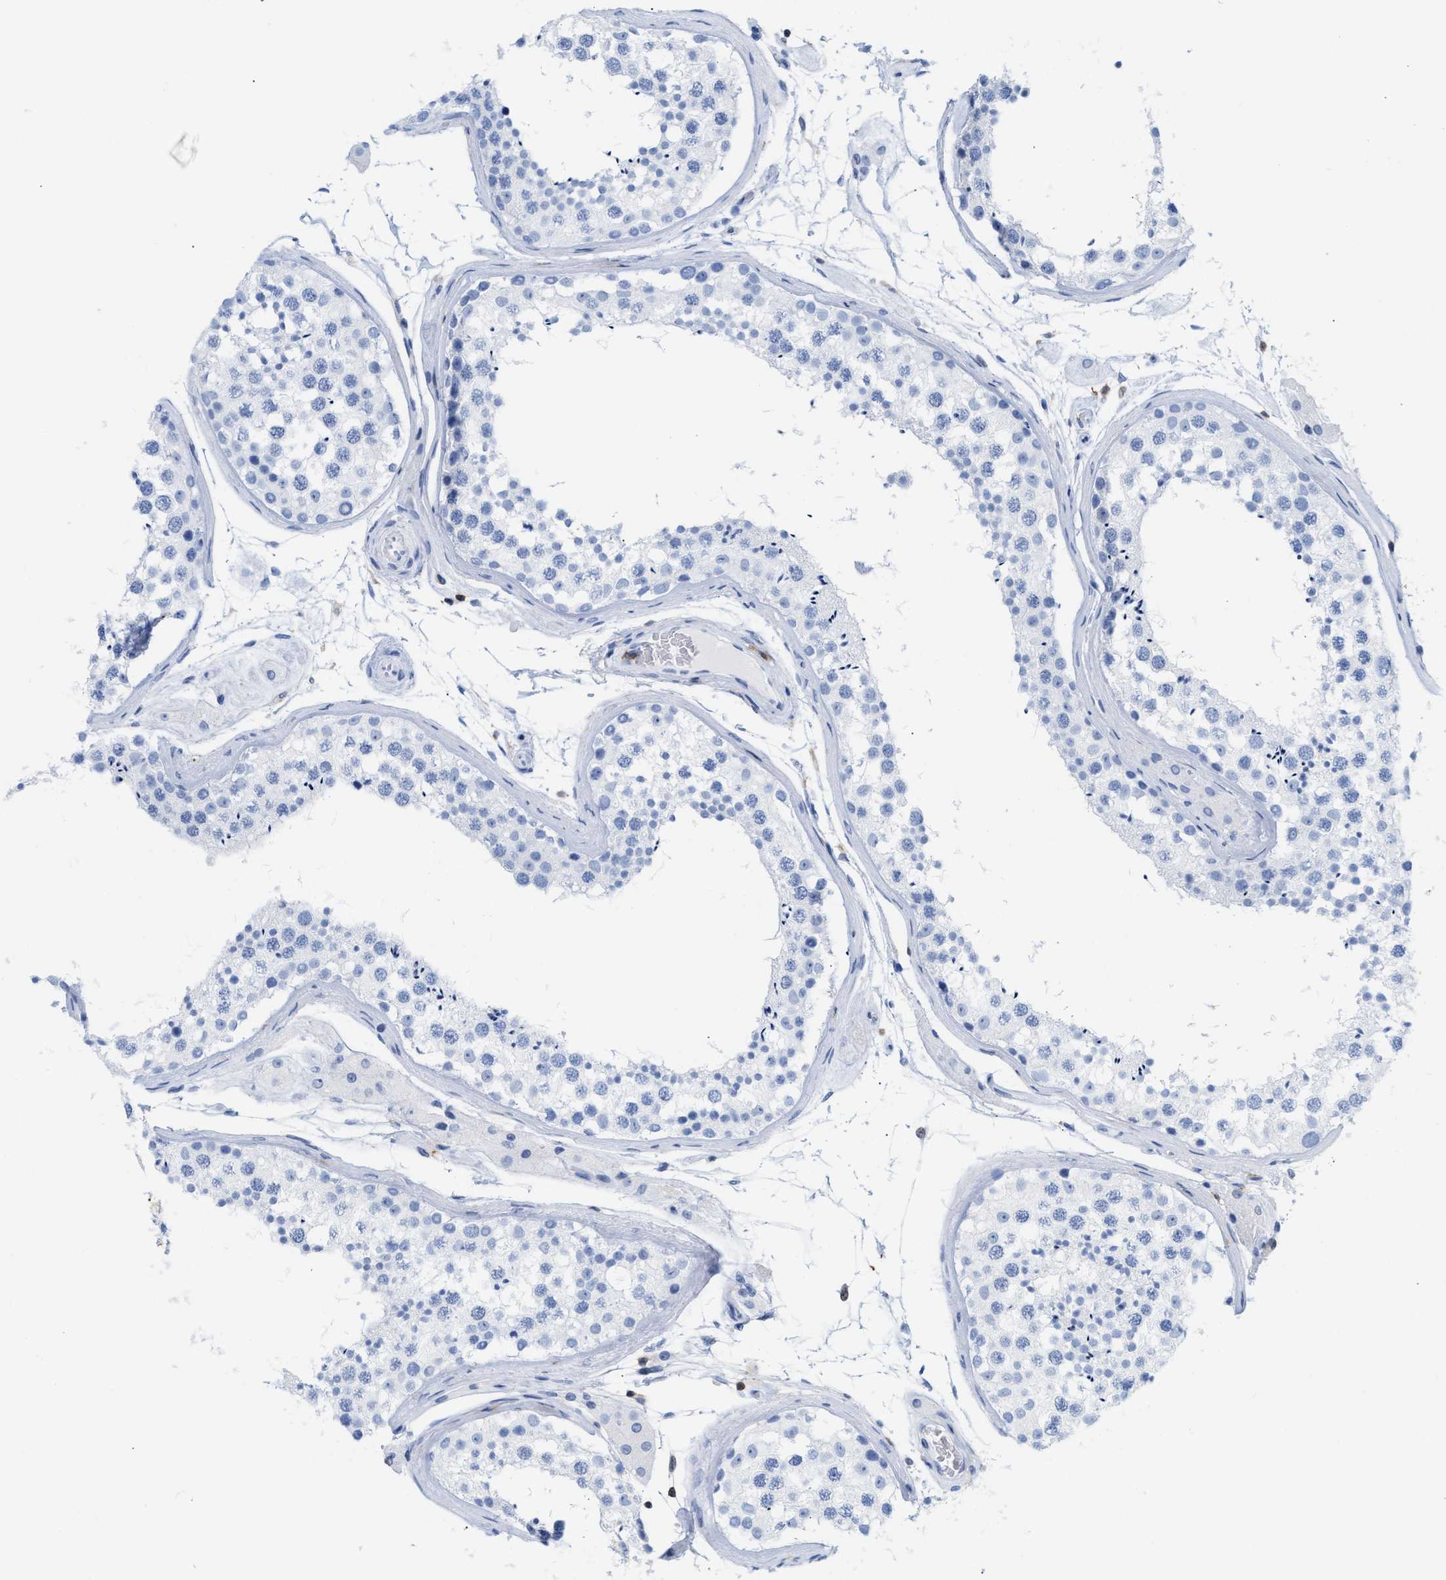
{"staining": {"intensity": "negative", "quantity": "none", "location": "none"}, "tissue": "testis", "cell_type": "Cells in seminiferous ducts", "image_type": "normal", "snomed": [{"axis": "morphology", "description": "Normal tissue, NOS"}, {"axis": "topography", "description": "Testis"}], "caption": "Immunohistochemistry (IHC) image of benign testis: human testis stained with DAB (3,3'-diaminobenzidine) shows no significant protein positivity in cells in seminiferous ducts.", "gene": "LCP1", "patient": {"sex": "male", "age": 46}}